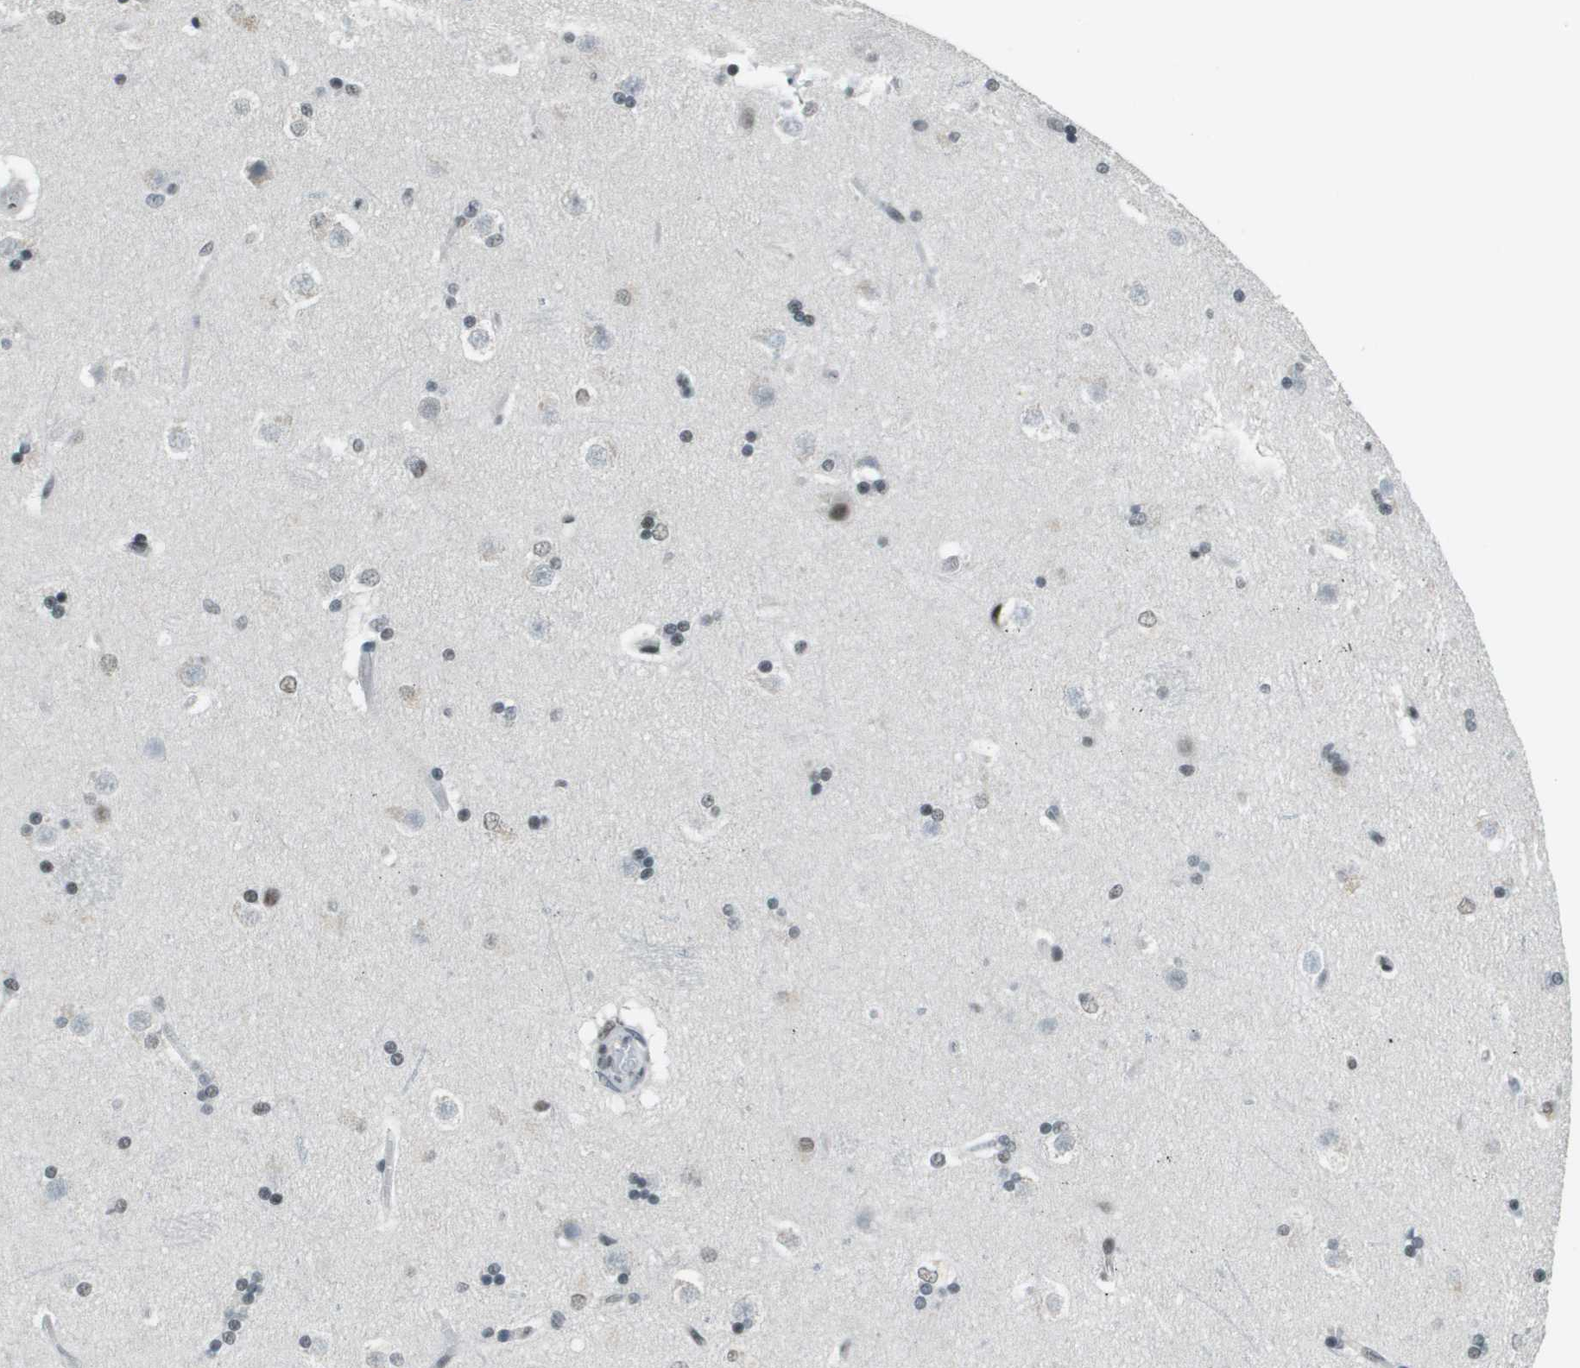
{"staining": {"intensity": "negative", "quantity": "none", "location": "none"}, "tissue": "caudate", "cell_type": "Glial cells", "image_type": "normal", "snomed": [{"axis": "morphology", "description": "Normal tissue, NOS"}, {"axis": "topography", "description": "Lateral ventricle wall"}], "caption": "Protein analysis of normal caudate displays no significant expression in glial cells.", "gene": "DEPDC1", "patient": {"sex": "female", "age": 19}}